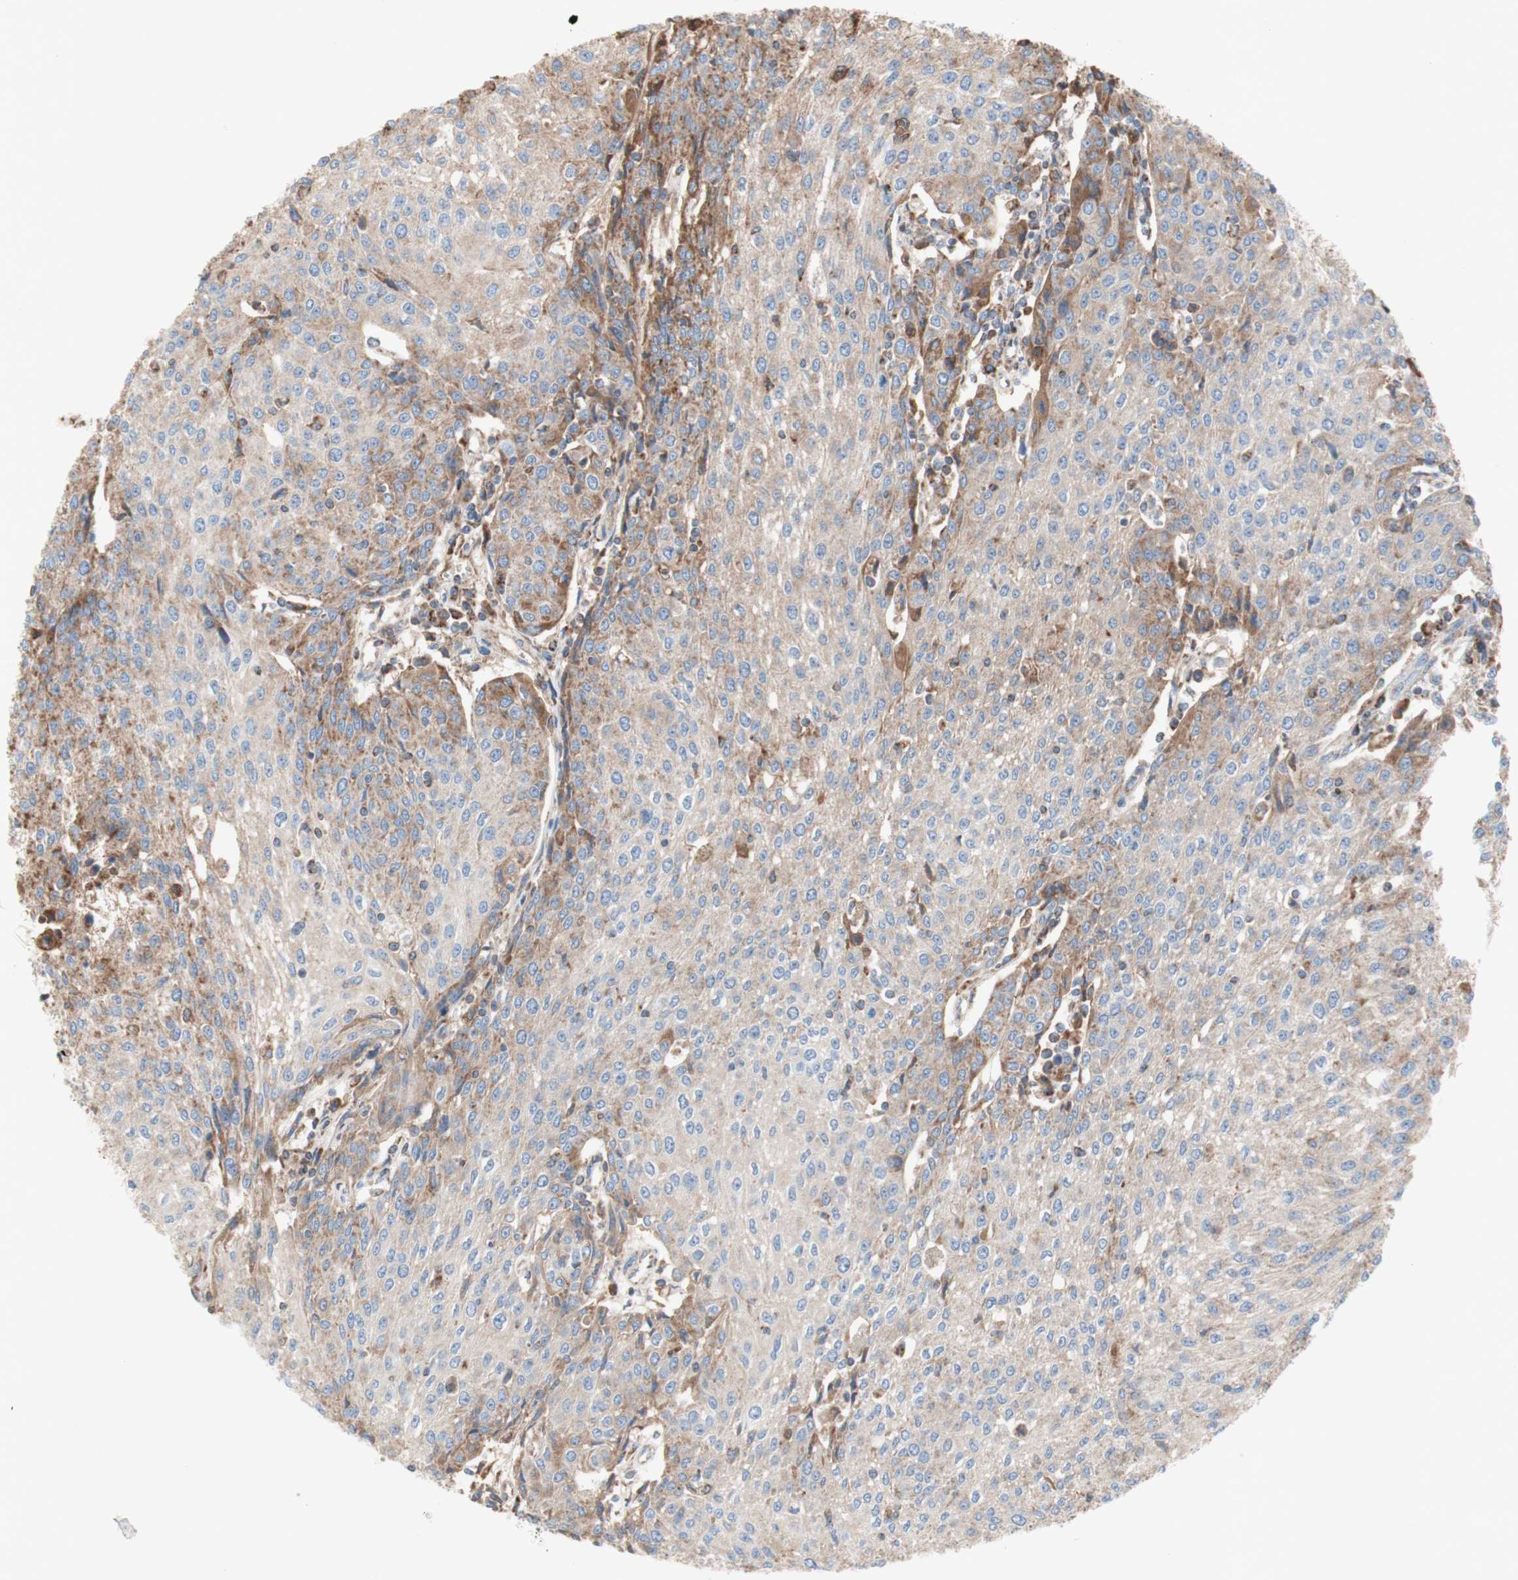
{"staining": {"intensity": "moderate", "quantity": ">75%", "location": "cytoplasmic/membranous"}, "tissue": "urothelial cancer", "cell_type": "Tumor cells", "image_type": "cancer", "snomed": [{"axis": "morphology", "description": "Urothelial carcinoma, High grade"}, {"axis": "topography", "description": "Urinary bladder"}], "caption": "Tumor cells reveal medium levels of moderate cytoplasmic/membranous staining in about >75% of cells in urothelial carcinoma (high-grade).", "gene": "SDHB", "patient": {"sex": "female", "age": 85}}